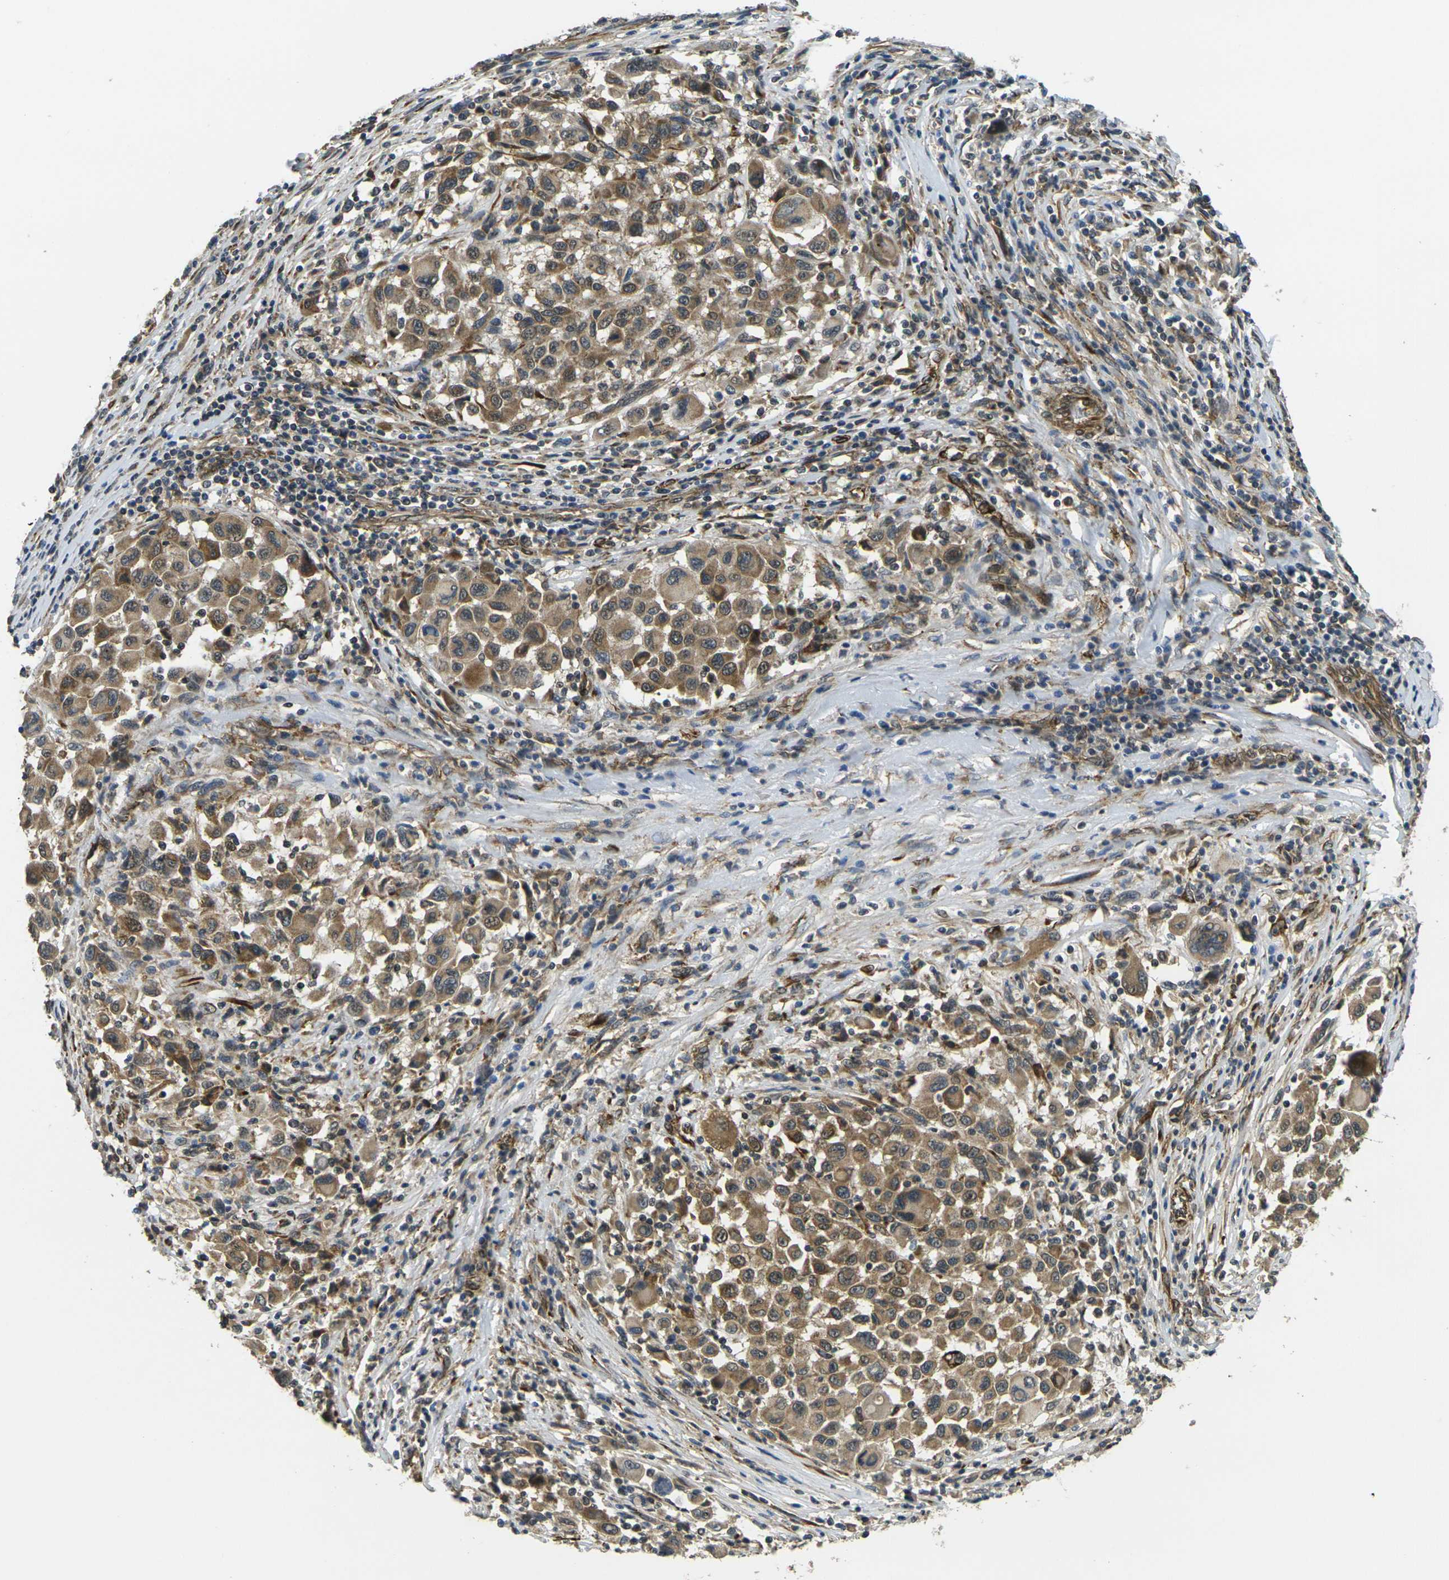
{"staining": {"intensity": "moderate", "quantity": ">75%", "location": "cytoplasmic/membranous"}, "tissue": "melanoma", "cell_type": "Tumor cells", "image_type": "cancer", "snomed": [{"axis": "morphology", "description": "Malignant melanoma, Metastatic site"}, {"axis": "topography", "description": "Lymph node"}], "caption": "Melanoma stained with DAB (3,3'-diaminobenzidine) immunohistochemistry demonstrates medium levels of moderate cytoplasmic/membranous expression in about >75% of tumor cells.", "gene": "FUT11", "patient": {"sex": "male", "age": 61}}